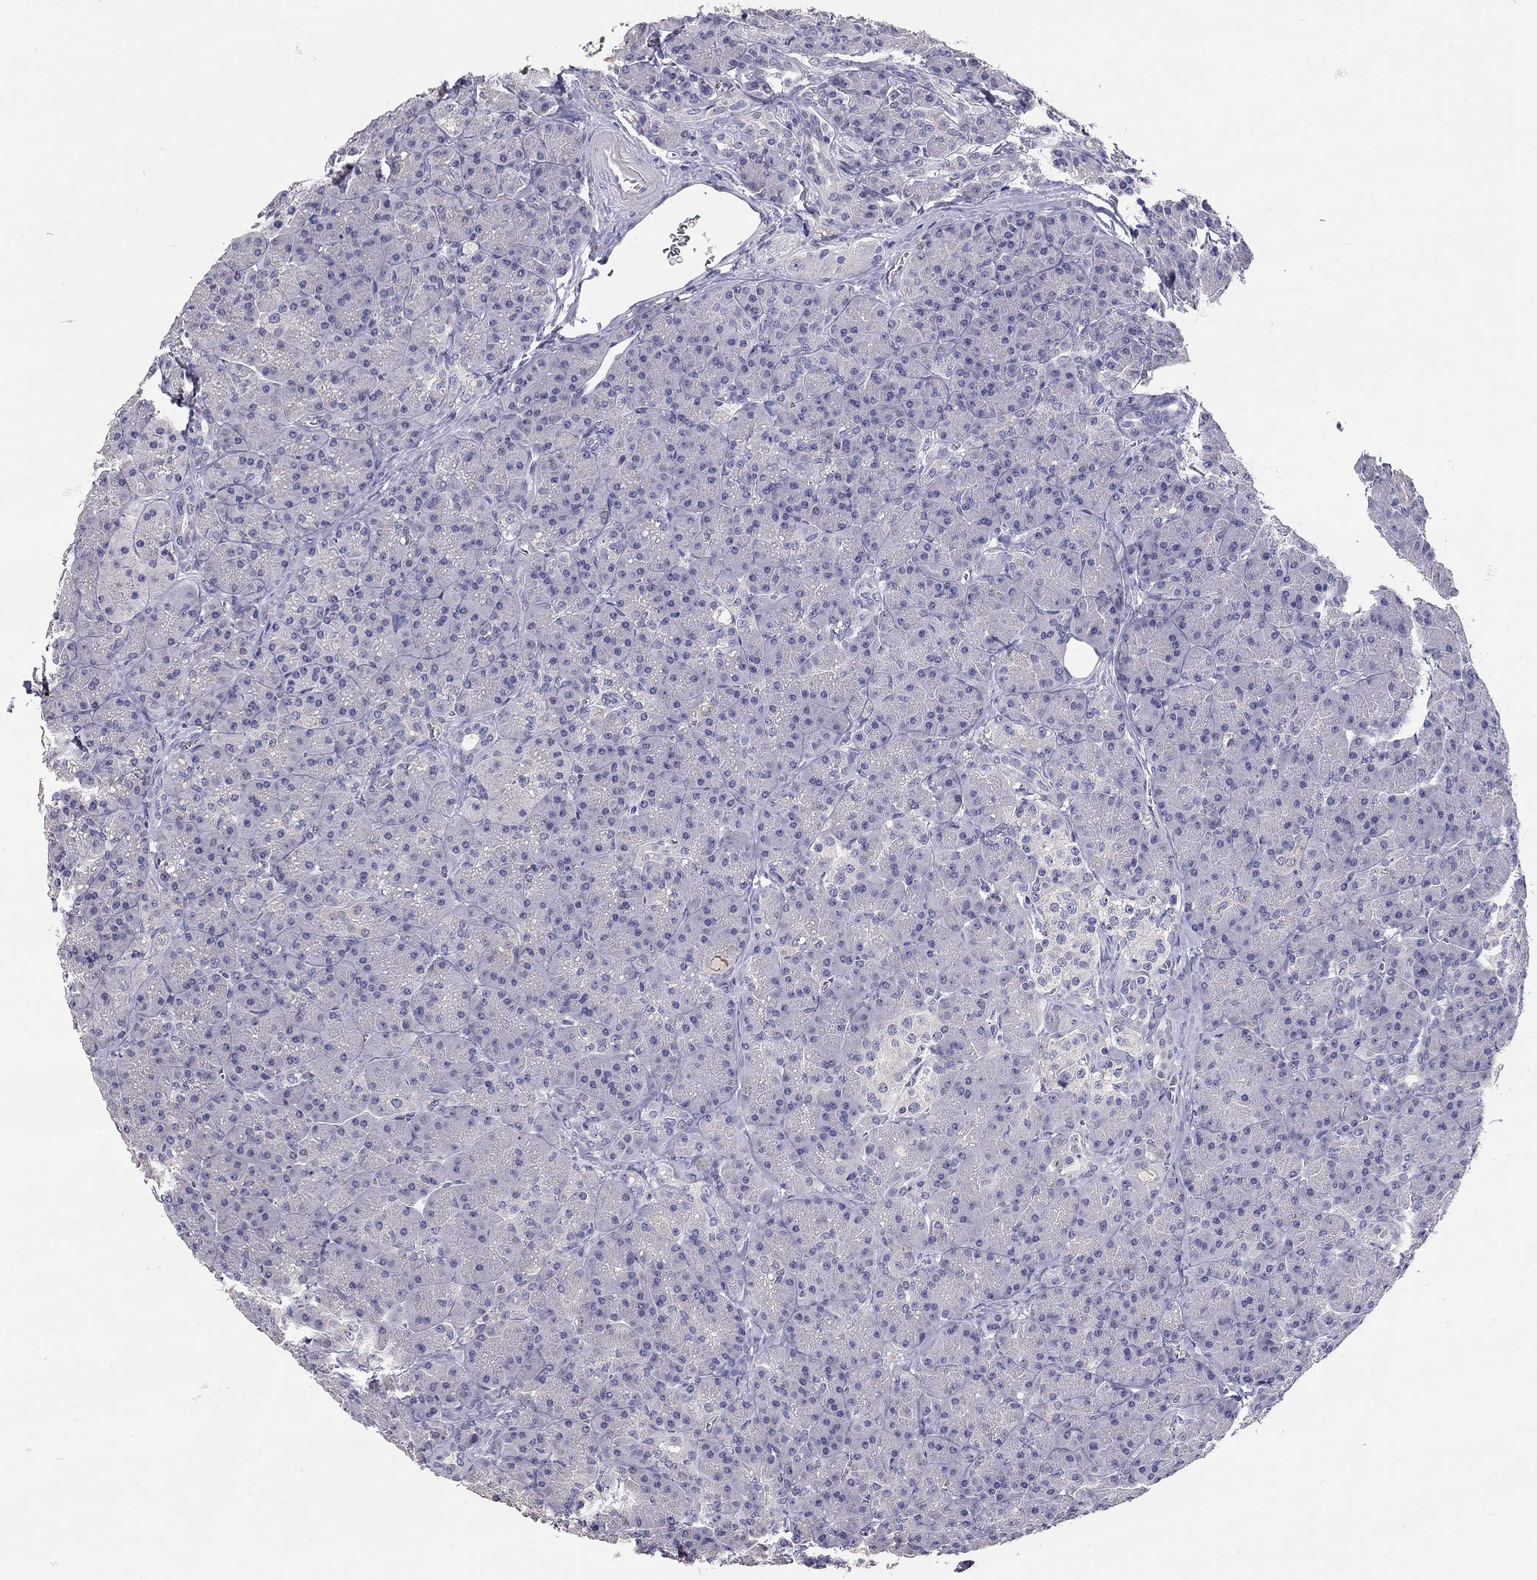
{"staining": {"intensity": "negative", "quantity": "none", "location": "none"}, "tissue": "pancreas", "cell_type": "Exocrine glandular cells", "image_type": "normal", "snomed": [{"axis": "morphology", "description": "Normal tissue, NOS"}, {"axis": "topography", "description": "Pancreas"}], "caption": "The micrograph demonstrates no staining of exocrine glandular cells in unremarkable pancreas.", "gene": "SCARB1", "patient": {"sex": "male", "age": 57}}